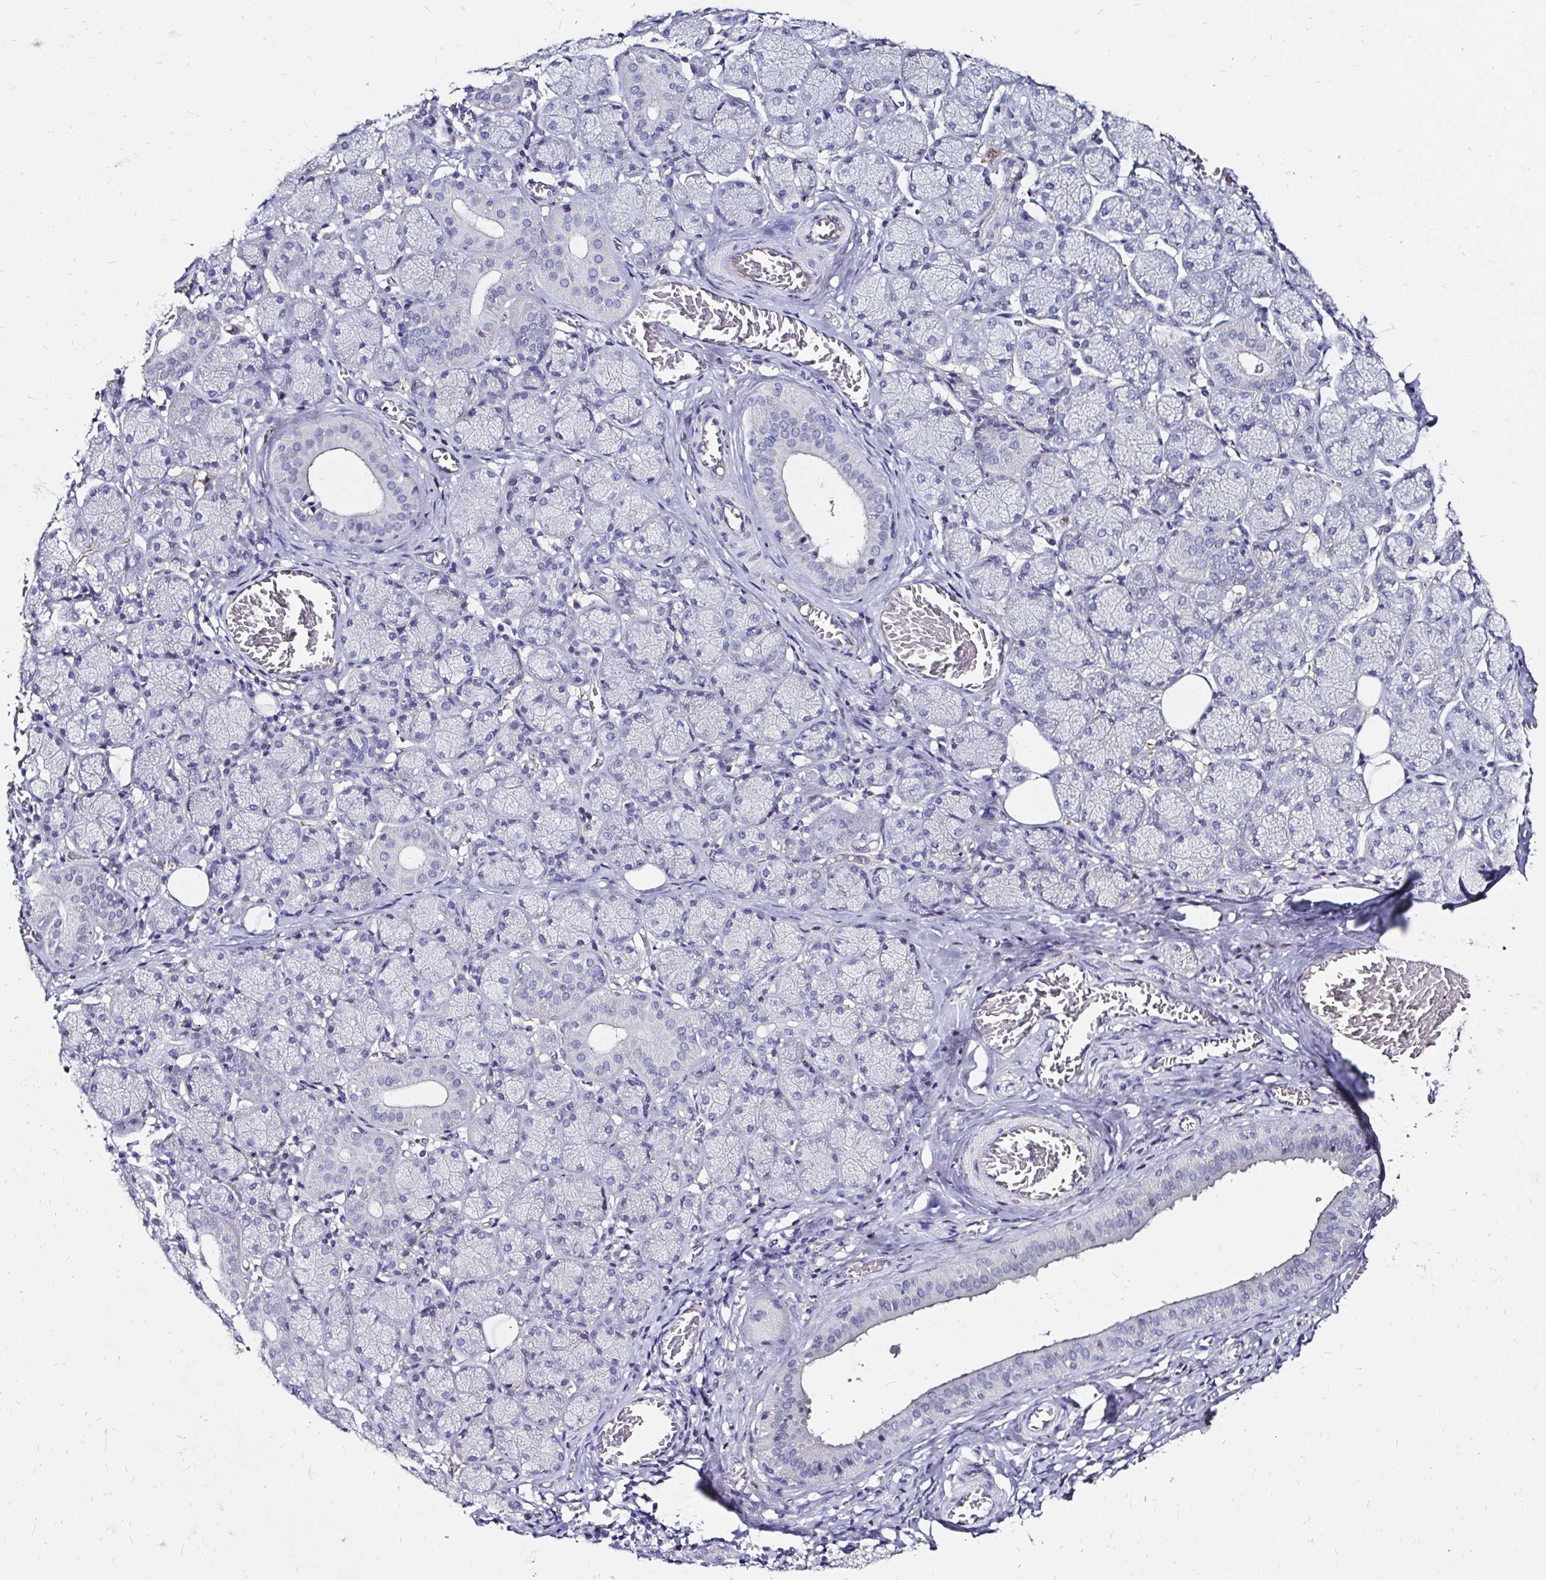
{"staining": {"intensity": "negative", "quantity": "none", "location": "none"}, "tissue": "salivary gland", "cell_type": "Glandular cells", "image_type": "normal", "snomed": [{"axis": "morphology", "description": "Normal tissue, NOS"}, {"axis": "topography", "description": "Salivary gland"}, {"axis": "topography", "description": "Peripheral nerve tissue"}], "caption": "IHC of benign human salivary gland reveals no positivity in glandular cells.", "gene": "SCG3", "patient": {"sex": "female", "age": 24}}